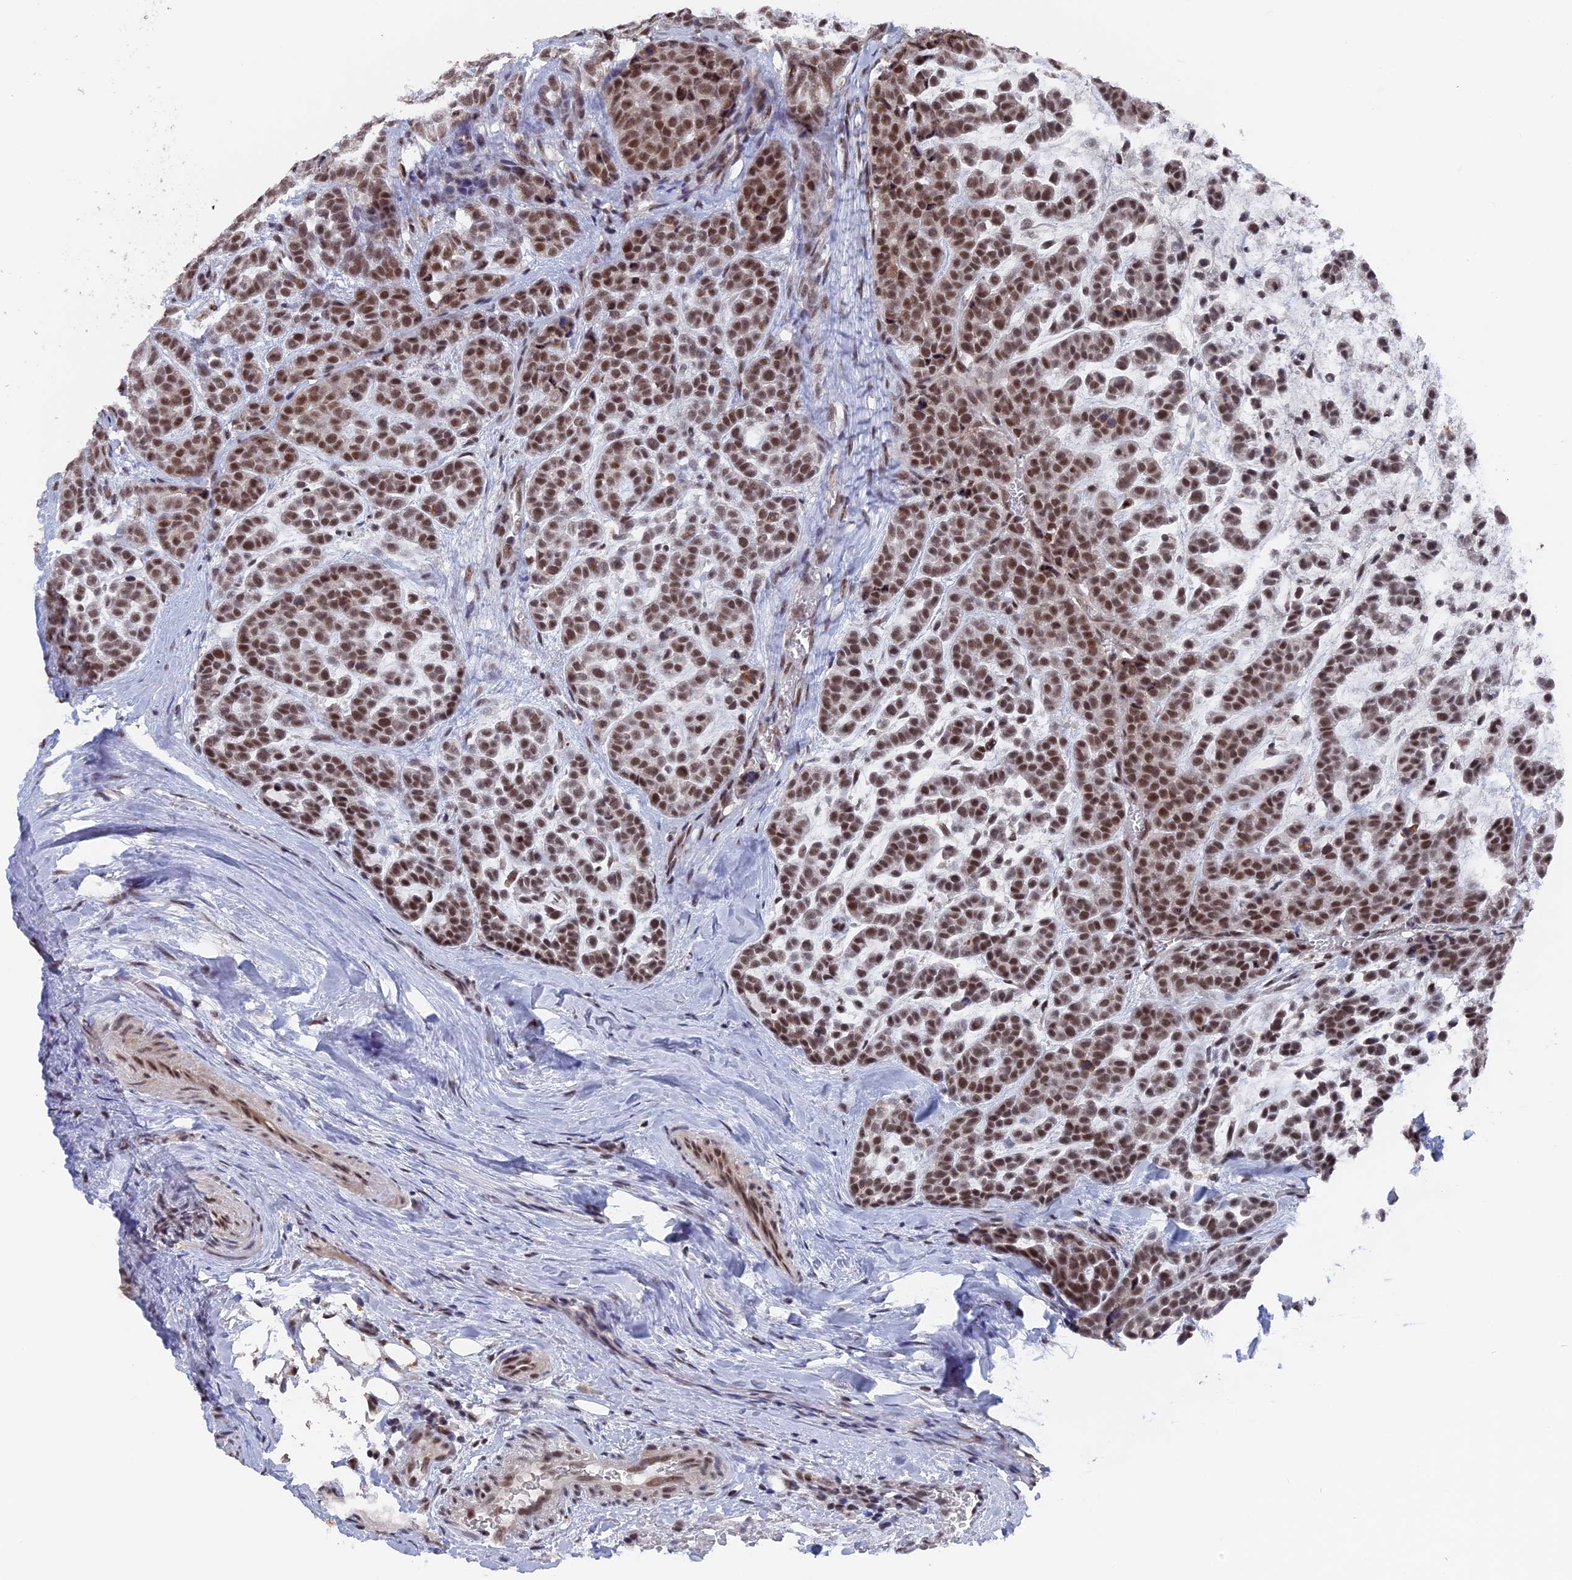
{"staining": {"intensity": "moderate", "quantity": ">75%", "location": "nuclear"}, "tissue": "head and neck cancer", "cell_type": "Tumor cells", "image_type": "cancer", "snomed": [{"axis": "morphology", "description": "Adenocarcinoma, NOS"}, {"axis": "morphology", "description": "Adenoma, NOS"}, {"axis": "topography", "description": "Head-Neck"}], "caption": "Immunohistochemical staining of head and neck cancer shows medium levels of moderate nuclear protein positivity in about >75% of tumor cells. The staining was performed using DAB (3,3'-diaminobenzidine), with brown indicating positive protein expression. Nuclei are stained blue with hematoxylin.", "gene": "SF3A2", "patient": {"sex": "female", "age": 55}}